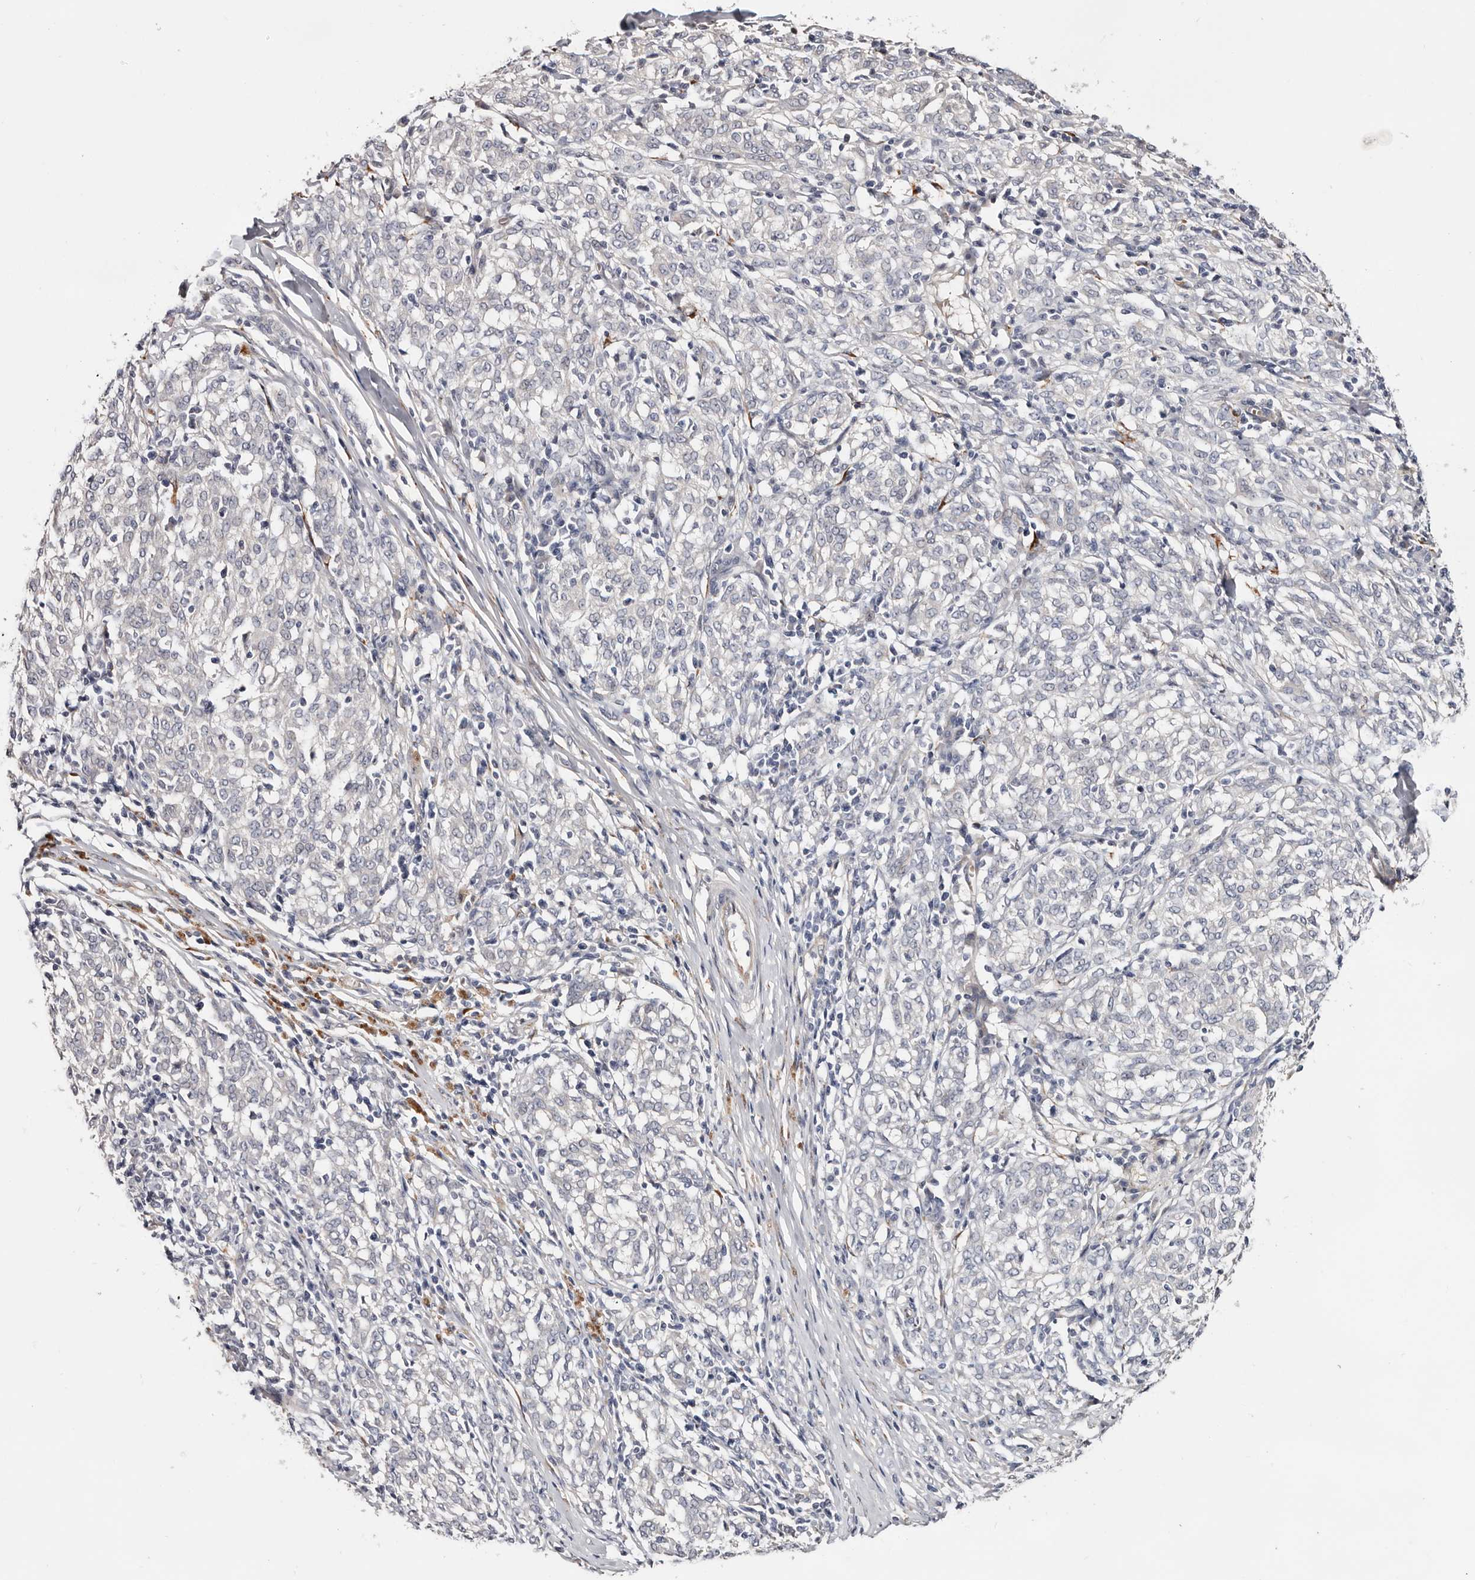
{"staining": {"intensity": "negative", "quantity": "none", "location": "none"}, "tissue": "melanoma", "cell_type": "Tumor cells", "image_type": "cancer", "snomed": [{"axis": "morphology", "description": "Malignant melanoma, NOS"}, {"axis": "topography", "description": "Skin"}], "caption": "The histopathology image demonstrates no staining of tumor cells in malignant melanoma.", "gene": "USH1C", "patient": {"sex": "female", "age": 72}}